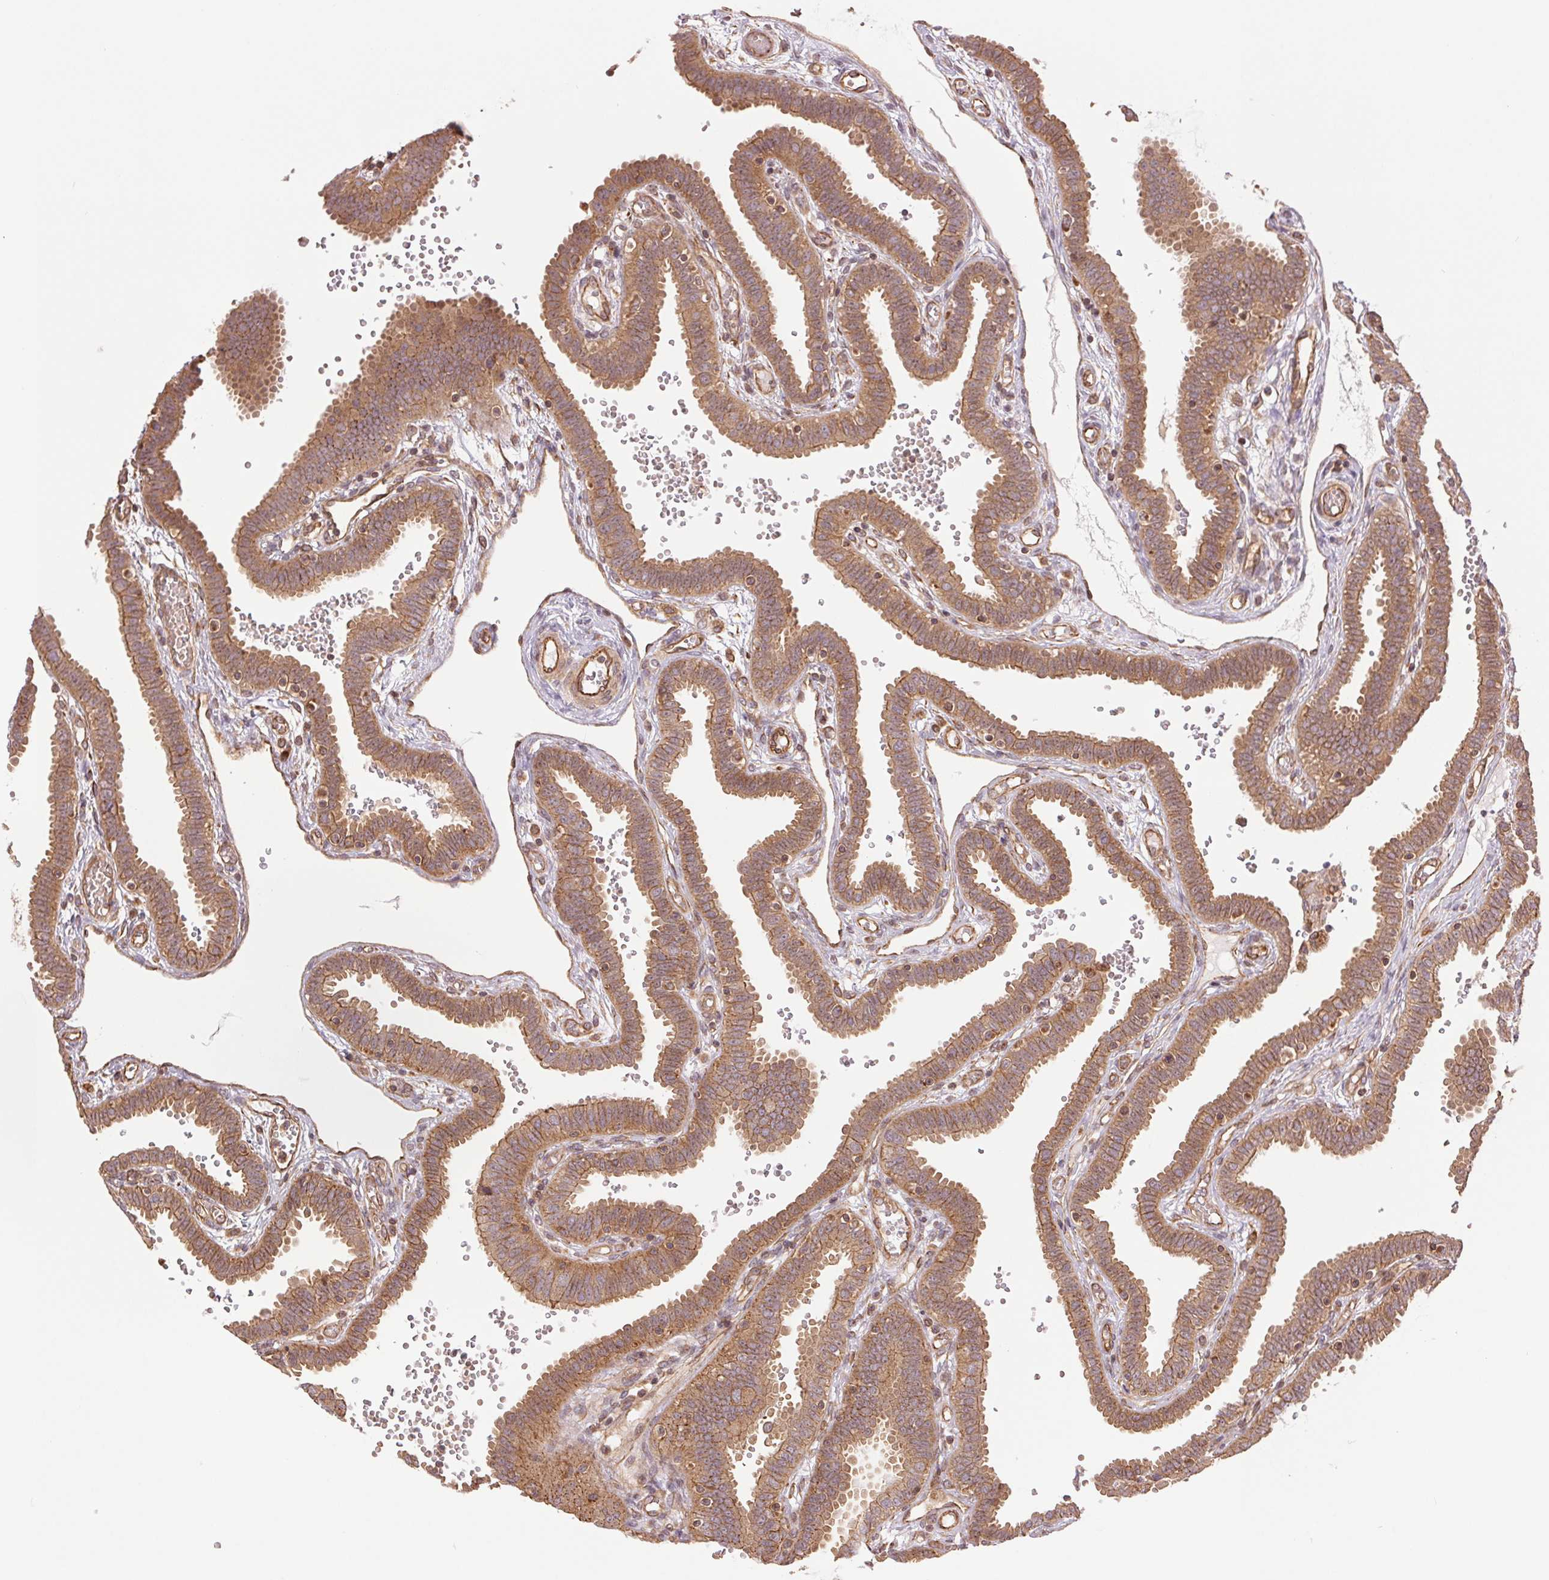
{"staining": {"intensity": "moderate", "quantity": ">75%", "location": "cytoplasmic/membranous"}, "tissue": "fallopian tube", "cell_type": "Glandular cells", "image_type": "normal", "snomed": [{"axis": "morphology", "description": "Normal tissue, NOS"}, {"axis": "topography", "description": "Fallopian tube"}], "caption": "Protein staining by immunohistochemistry reveals moderate cytoplasmic/membranous expression in approximately >75% of glandular cells in unremarkable fallopian tube.", "gene": "STARD7", "patient": {"sex": "female", "age": 37}}